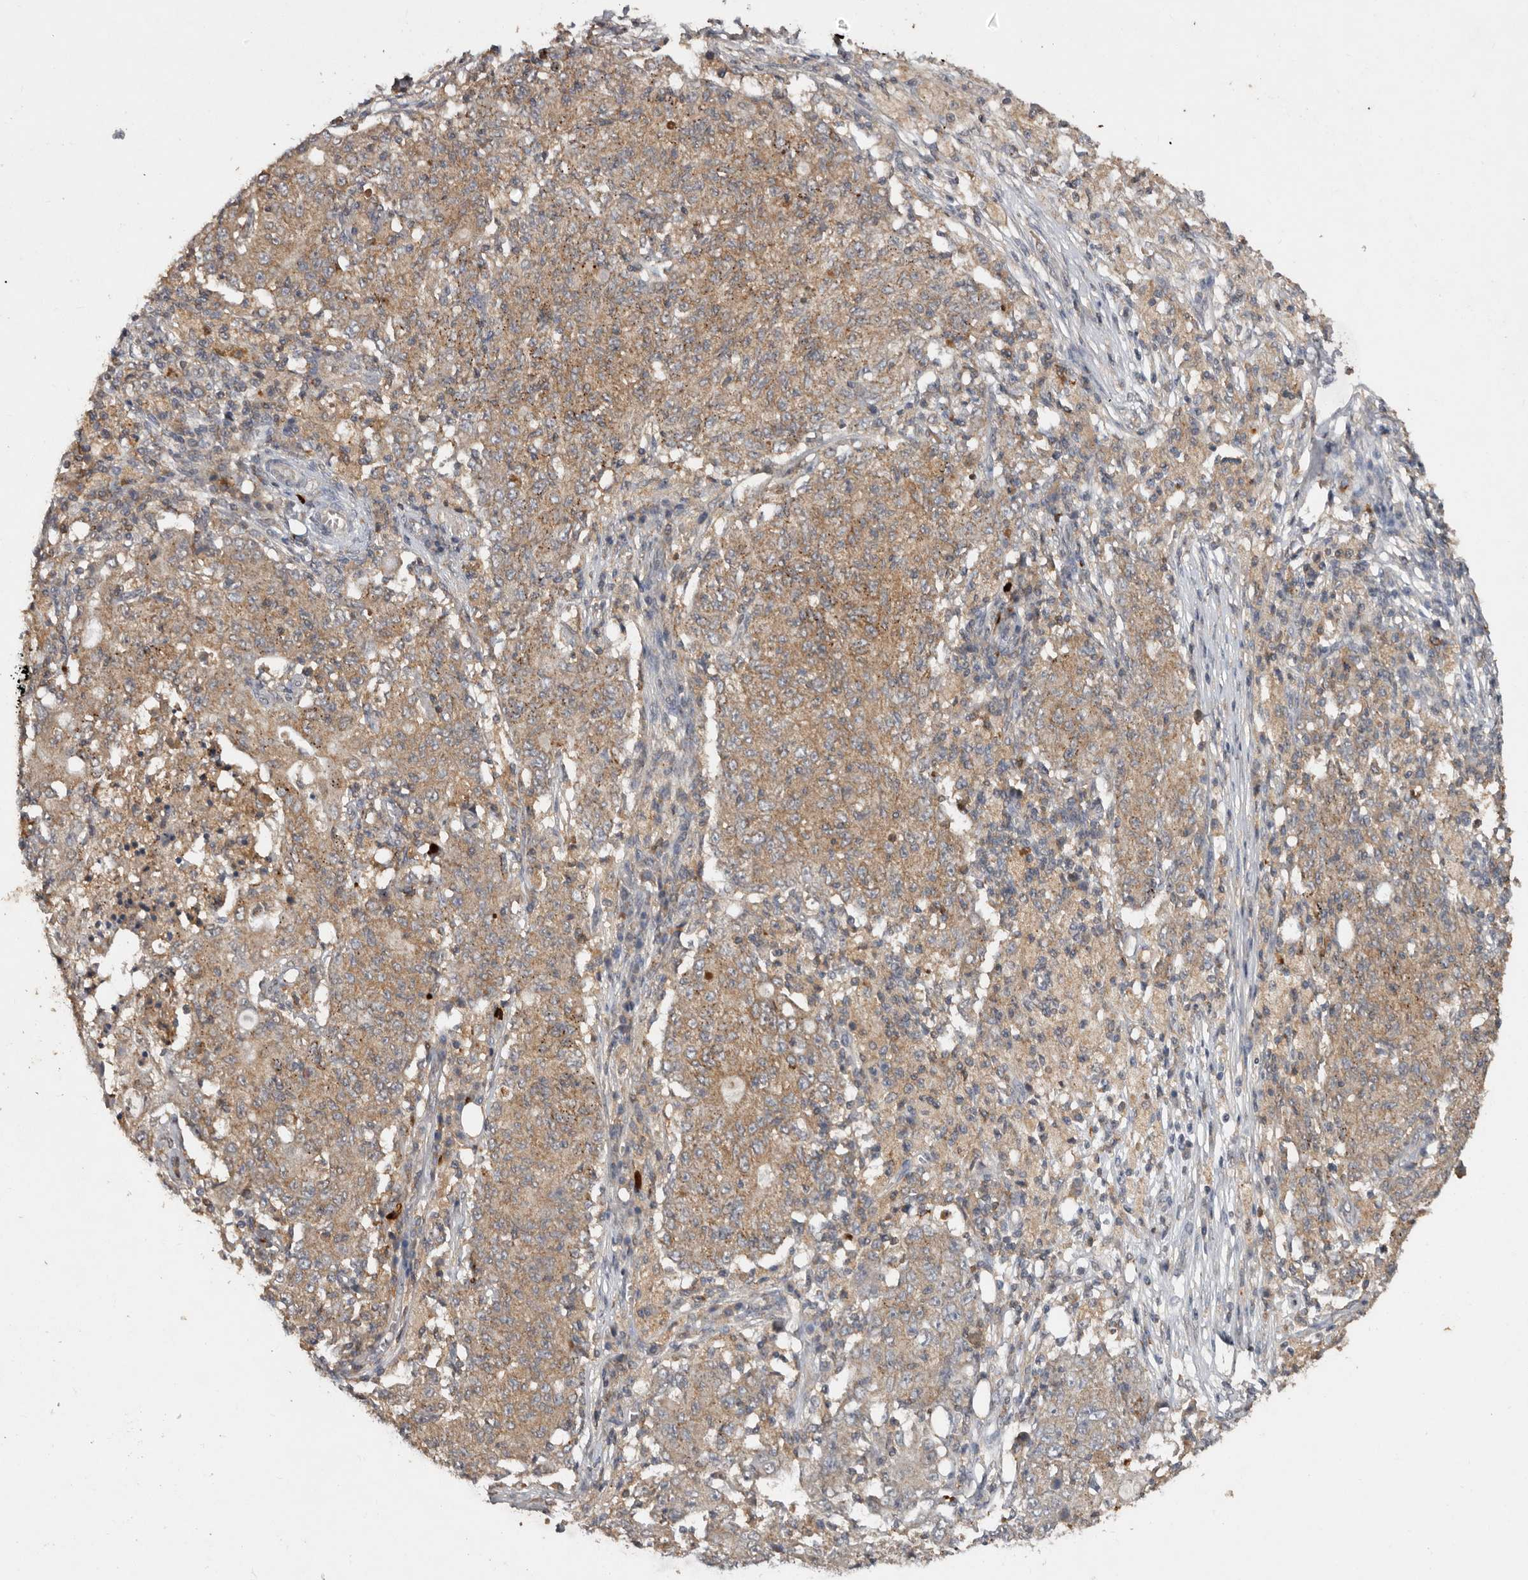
{"staining": {"intensity": "weak", "quantity": ">75%", "location": "cytoplasmic/membranous"}, "tissue": "ovarian cancer", "cell_type": "Tumor cells", "image_type": "cancer", "snomed": [{"axis": "morphology", "description": "Carcinoma, endometroid"}, {"axis": "topography", "description": "Ovary"}], "caption": "A high-resolution histopathology image shows immunohistochemistry (IHC) staining of ovarian cancer, which shows weak cytoplasmic/membranous staining in about >75% of tumor cells.", "gene": "EDEM1", "patient": {"sex": "female", "age": 42}}